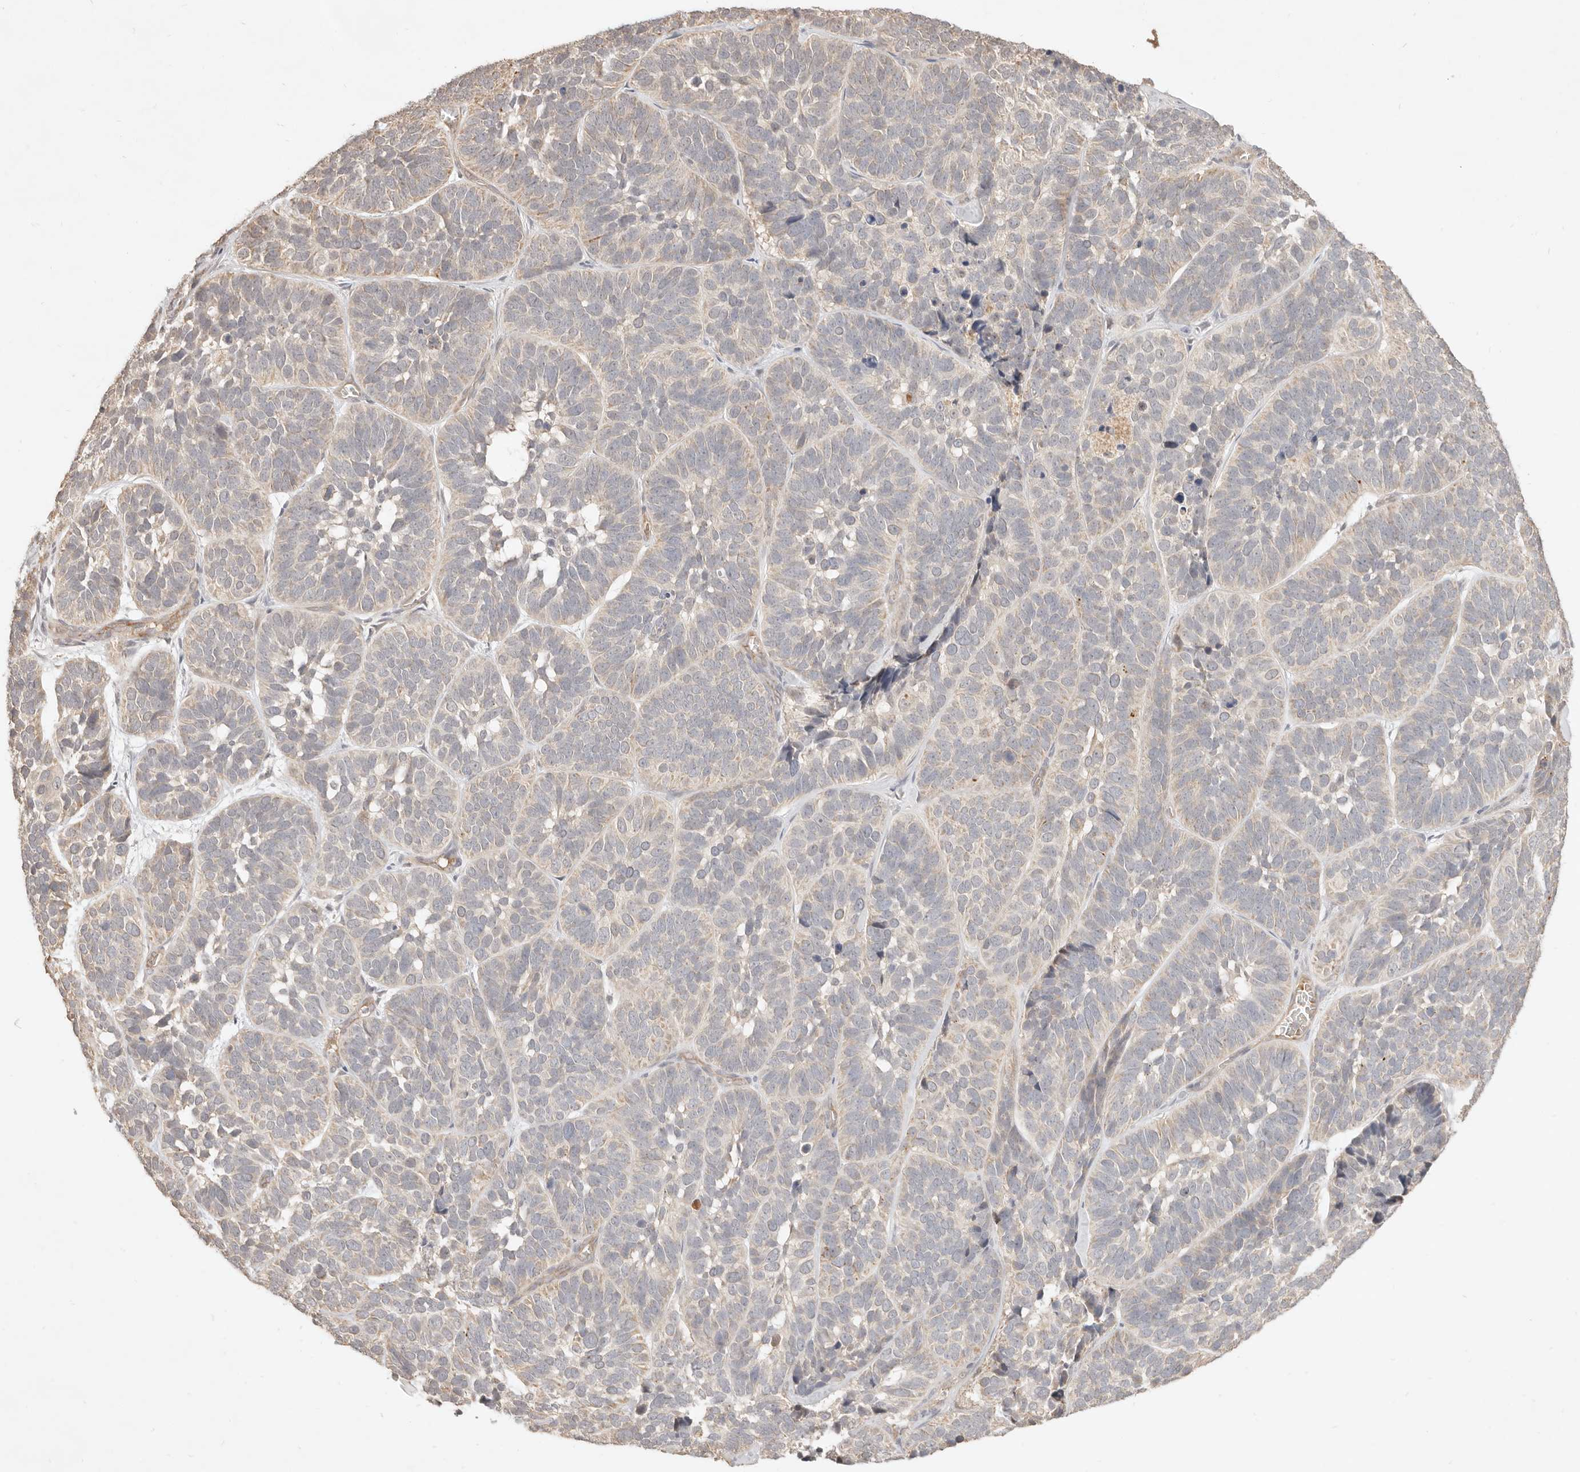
{"staining": {"intensity": "negative", "quantity": "none", "location": "none"}, "tissue": "skin cancer", "cell_type": "Tumor cells", "image_type": "cancer", "snomed": [{"axis": "morphology", "description": "Basal cell carcinoma"}, {"axis": "topography", "description": "Skin"}], "caption": "A high-resolution image shows immunohistochemistry (IHC) staining of skin cancer, which shows no significant expression in tumor cells.", "gene": "MEP1A", "patient": {"sex": "male", "age": 62}}